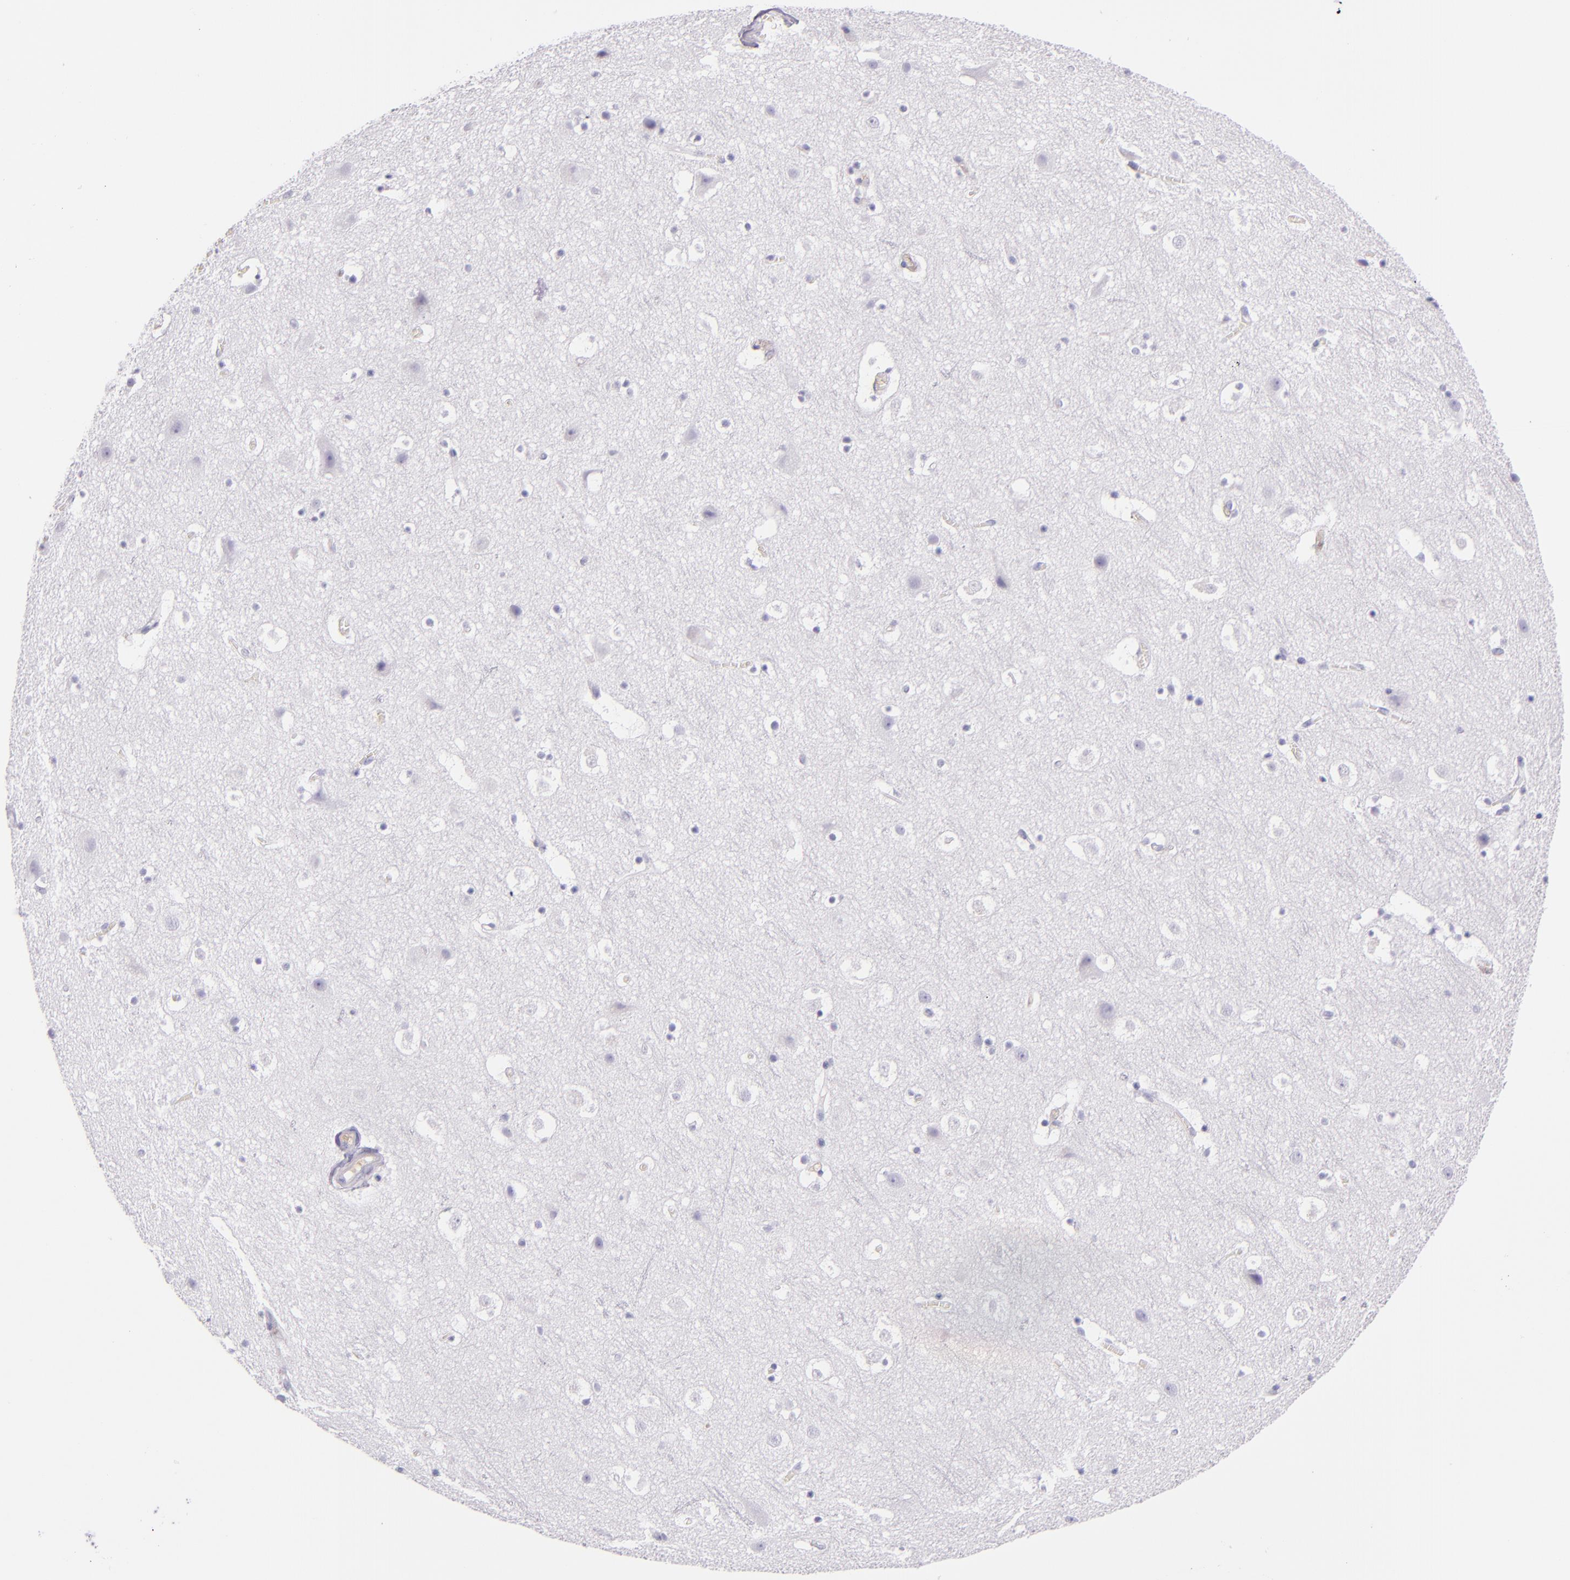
{"staining": {"intensity": "weak", "quantity": "<25%", "location": "cytoplasmic/membranous"}, "tissue": "cerebral cortex", "cell_type": "Endothelial cells", "image_type": "normal", "snomed": [{"axis": "morphology", "description": "Normal tissue, NOS"}, {"axis": "topography", "description": "Cerebral cortex"}], "caption": "Micrograph shows no protein expression in endothelial cells of unremarkable cerebral cortex.", "gene": "ICAM1", "patient": {"sex": "male", "age": 45}}